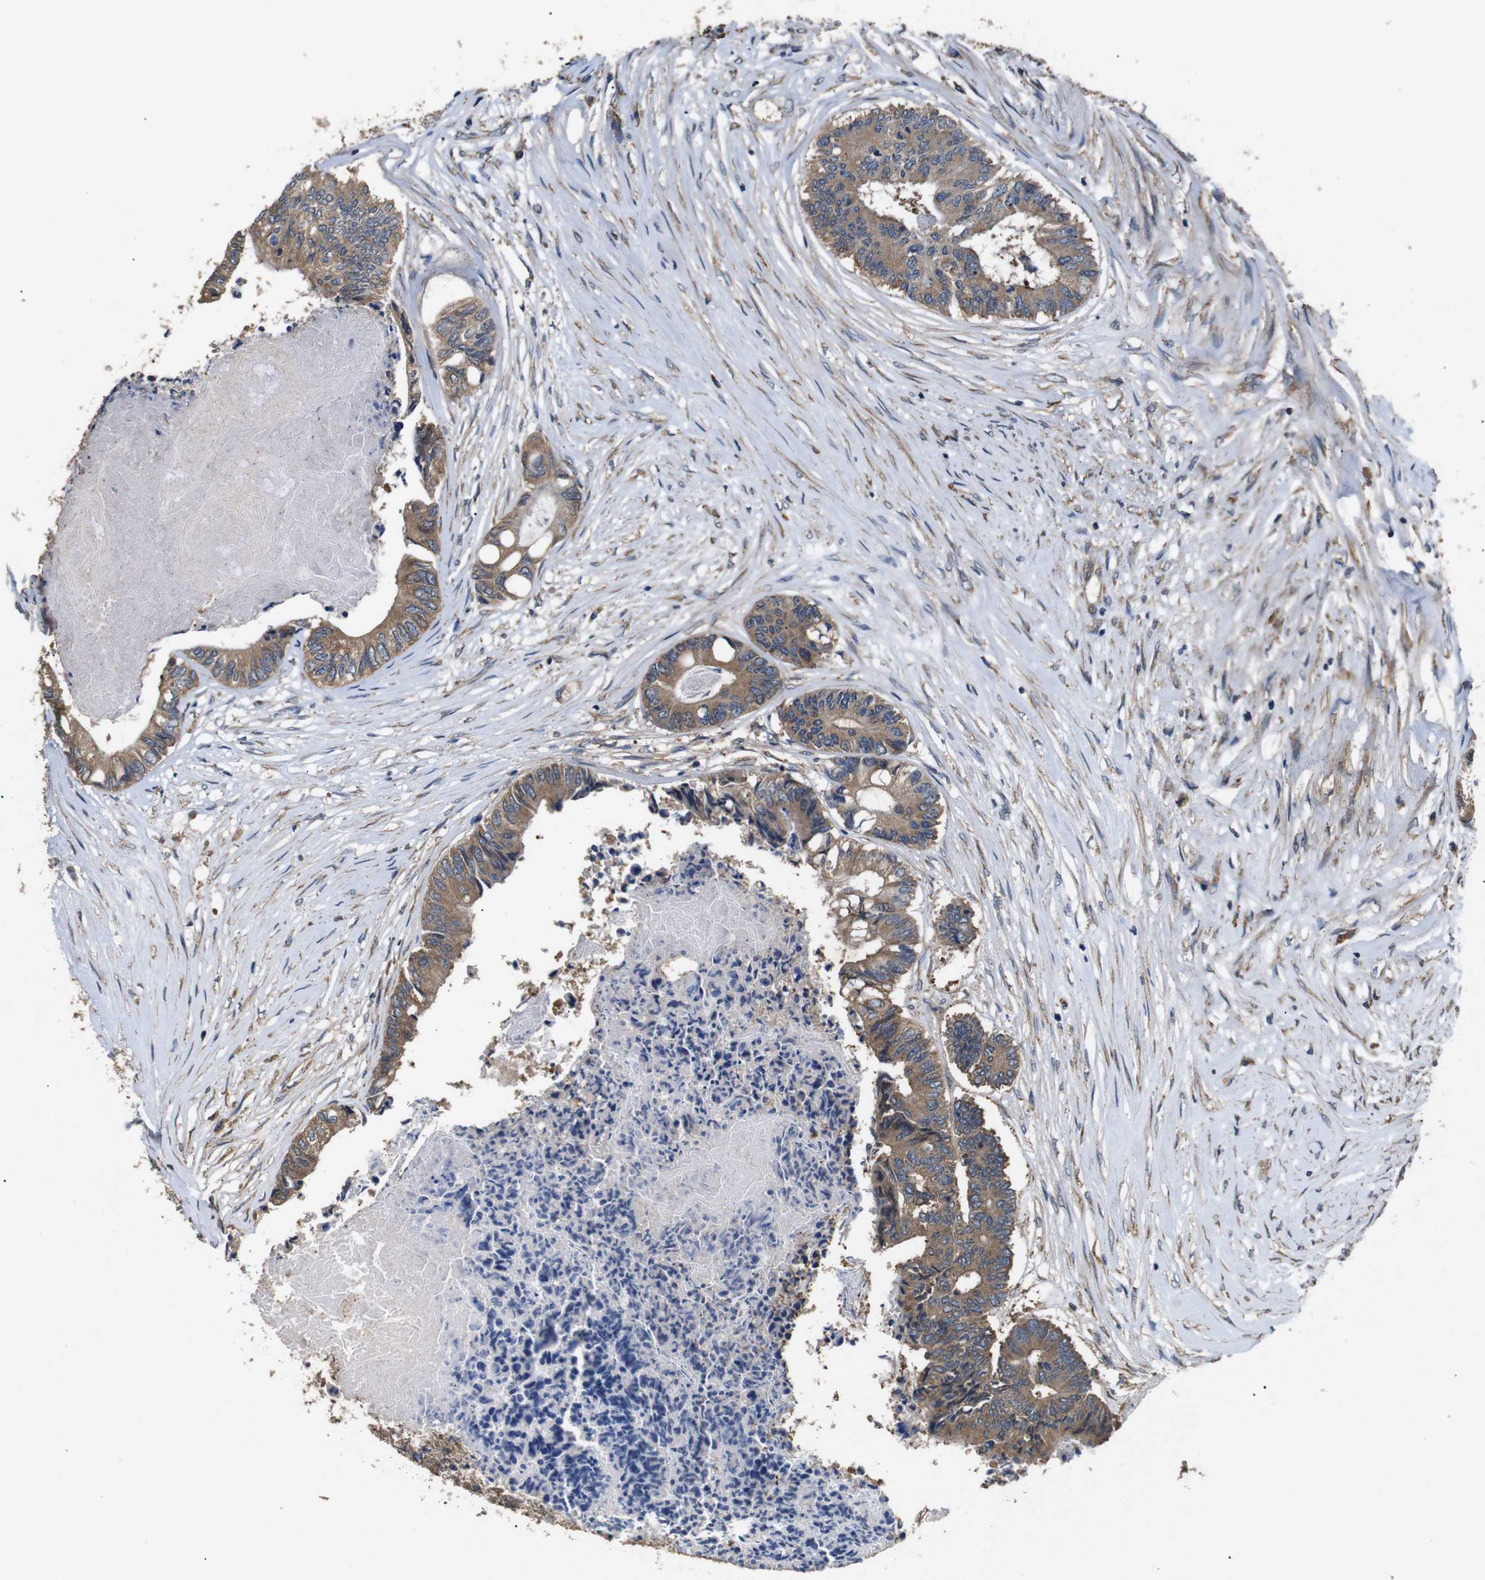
{"staining": {"intensity": "moderate", "quantity": ">75%", "location": "cytoplasmic/membranous"}, "tissue": "colorectal cancer", "cell_type": "Tumor cells", "image_type": "cancer", "snomed": [{"axis": "morphology", "description": "Adenocarcinoma, NOS"}, {"axis": "topography", "description": "Rectum"}], "caption": "An immunohistochemistry micrograph of tumor tissue is shown. Protein staining in brown shows moderate cytoplasmic/membranous positivity in colorectal adenocarcinoma within tumor cells. The protein is shown in brown color, while the nuclei are stained blue.", "gene": "BNIP3", "patient": {"sex": "male", "age": 63}}